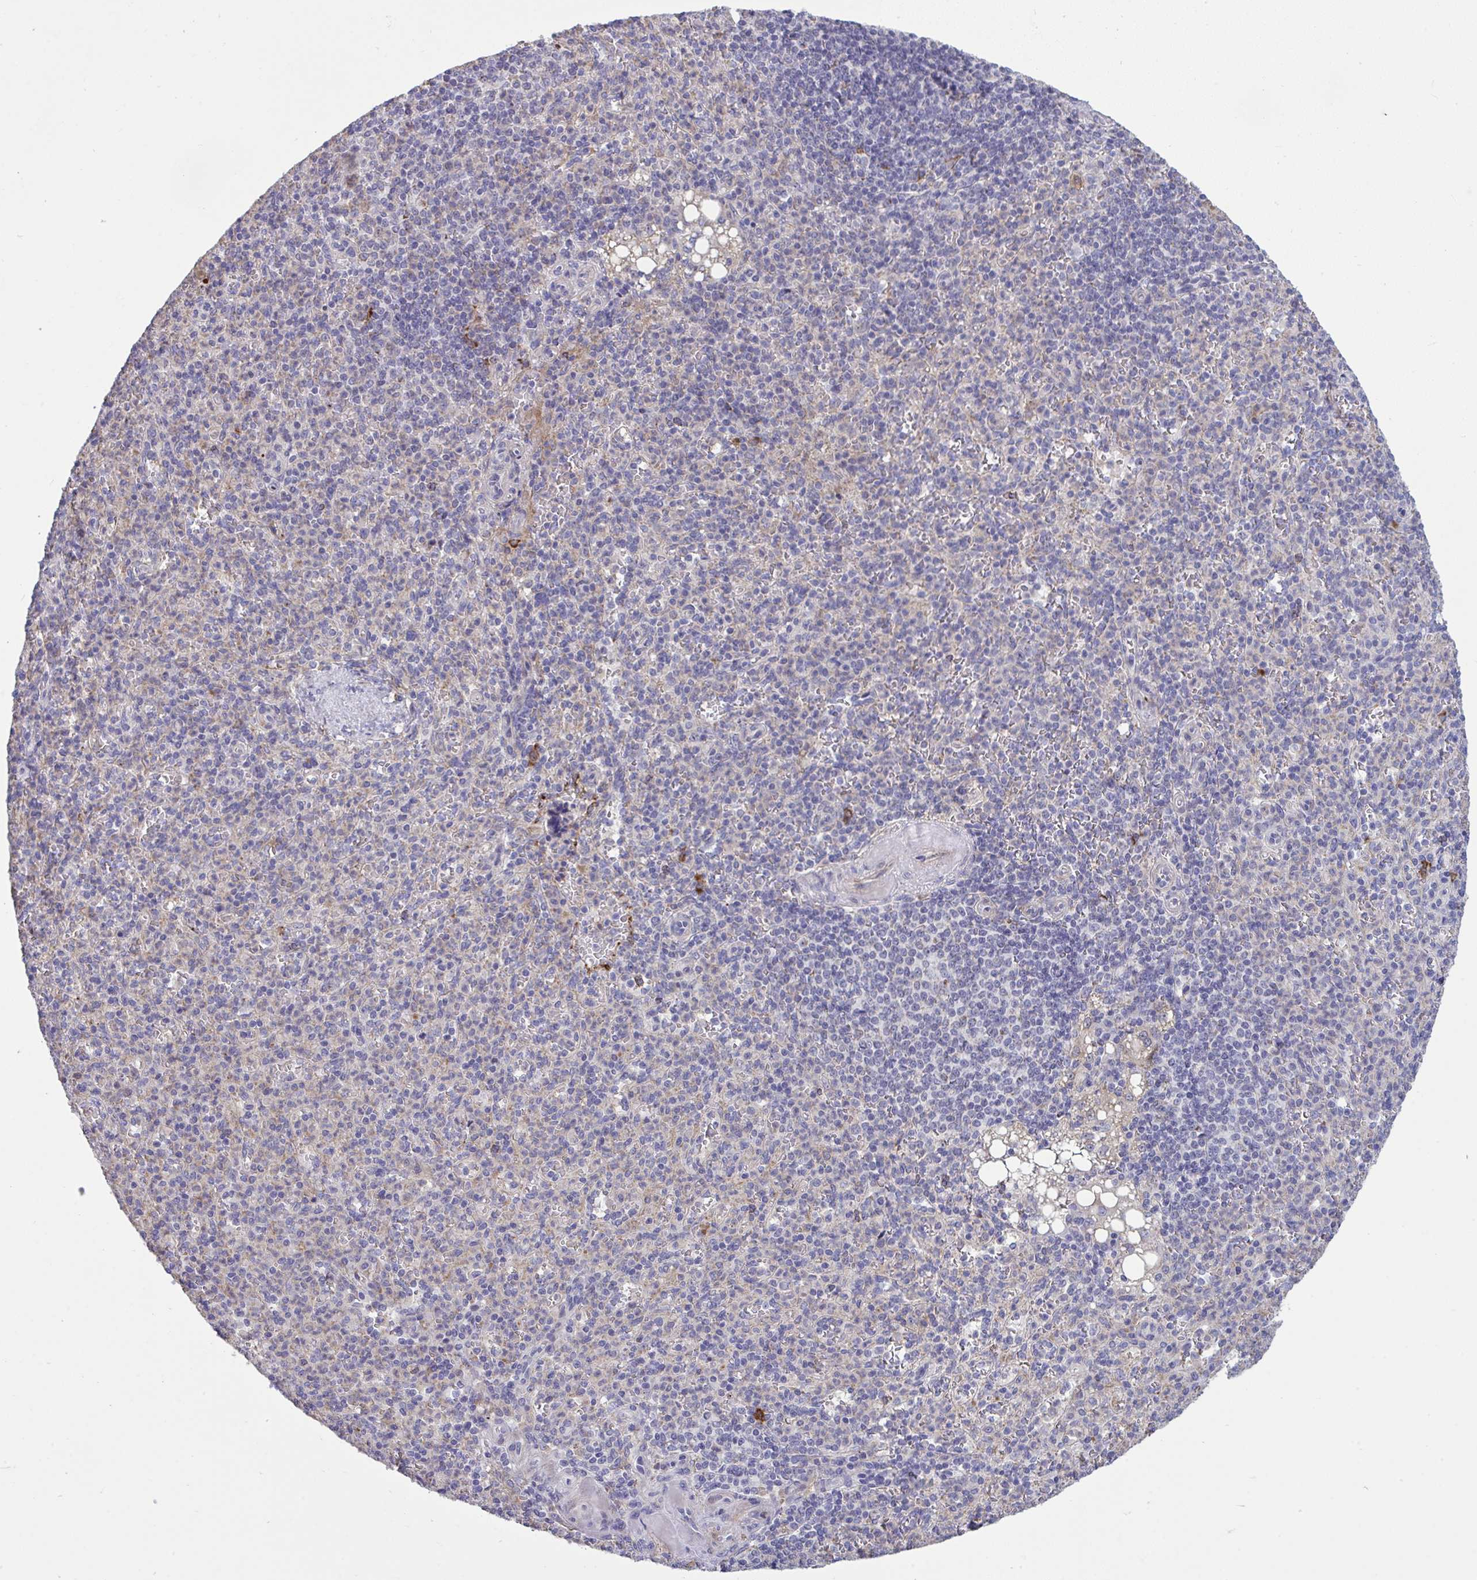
{"staining": {"intensity": "negative", "quantity": "none", "location": "none"}, "tissue": "spleen", "cell_type": "Cells in red pulp", "image_type": "normal", "snomed": [{"axis": "morphology", "description": "Normal tissue, NOS"}, {"axis": "topography", "description": "Spleen"}], "caption": "DAB immunohistochemical staining of unremarkable human spleen reveals no significant expression in cells in red pulp.", "gene": "CD101", "patient": {"sex": "female", "age": 74}}